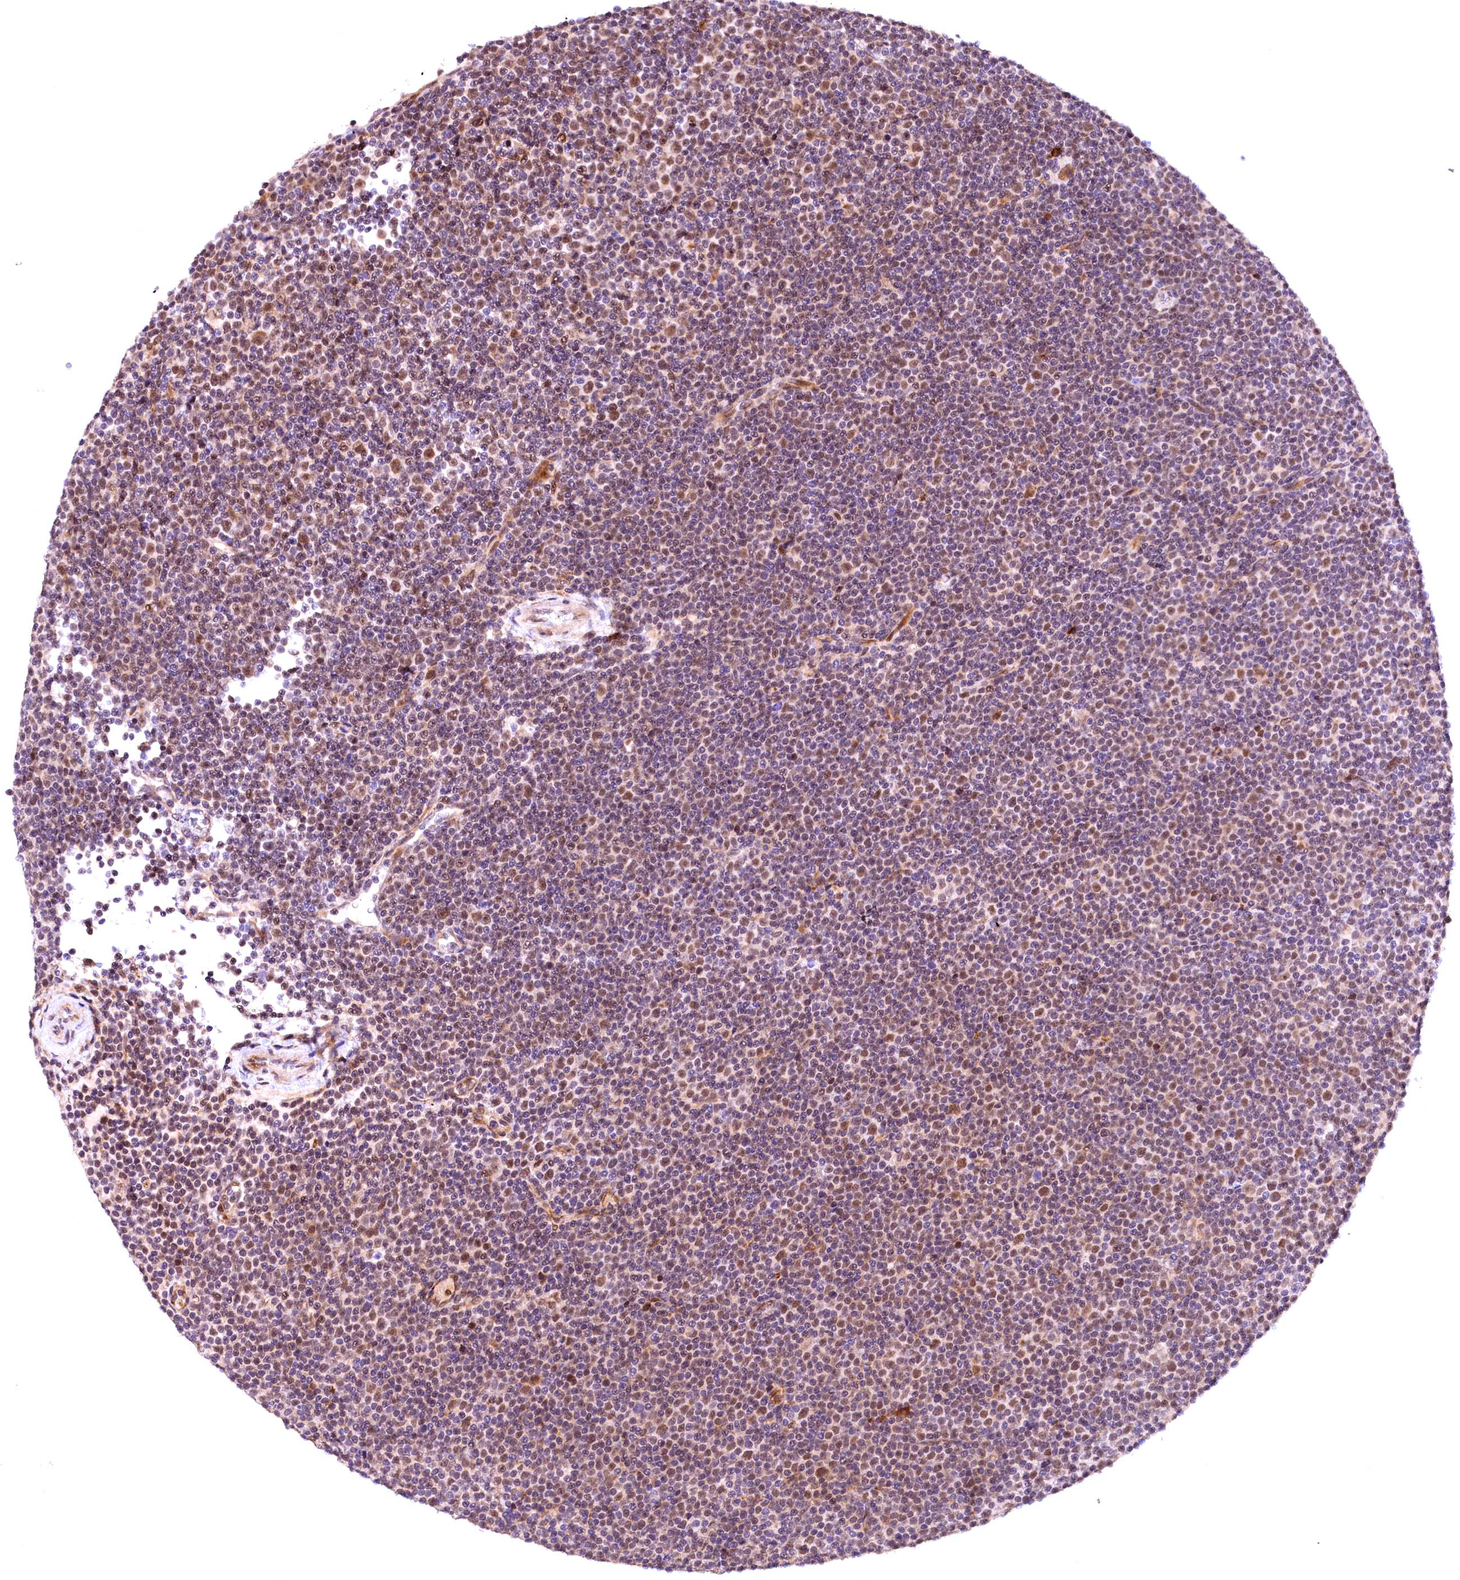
{"staining": {"intensity": "moderate", "quantity": "25%-75%", "location": "nuclear"}, "tissue": "lymphoma", "cell_type": "Tumor cells", "image_type": "cancer", "snomed": [{"axis": "morphology", "description": "Malignant lymphoma, non-Hodgkin's type, Low grade"}, {"axis": "topography", "description": "Lymph node"}], "caption": "About 25%-75% of tumor cells in malignant lymphoma, non-Hodgkin's type (low-grade) show moderate nuclear protein staining as visualized by brown immunohistochemical staining.", "gene": "FBXO45", "patient": {"sex": "female", "age": 67}}